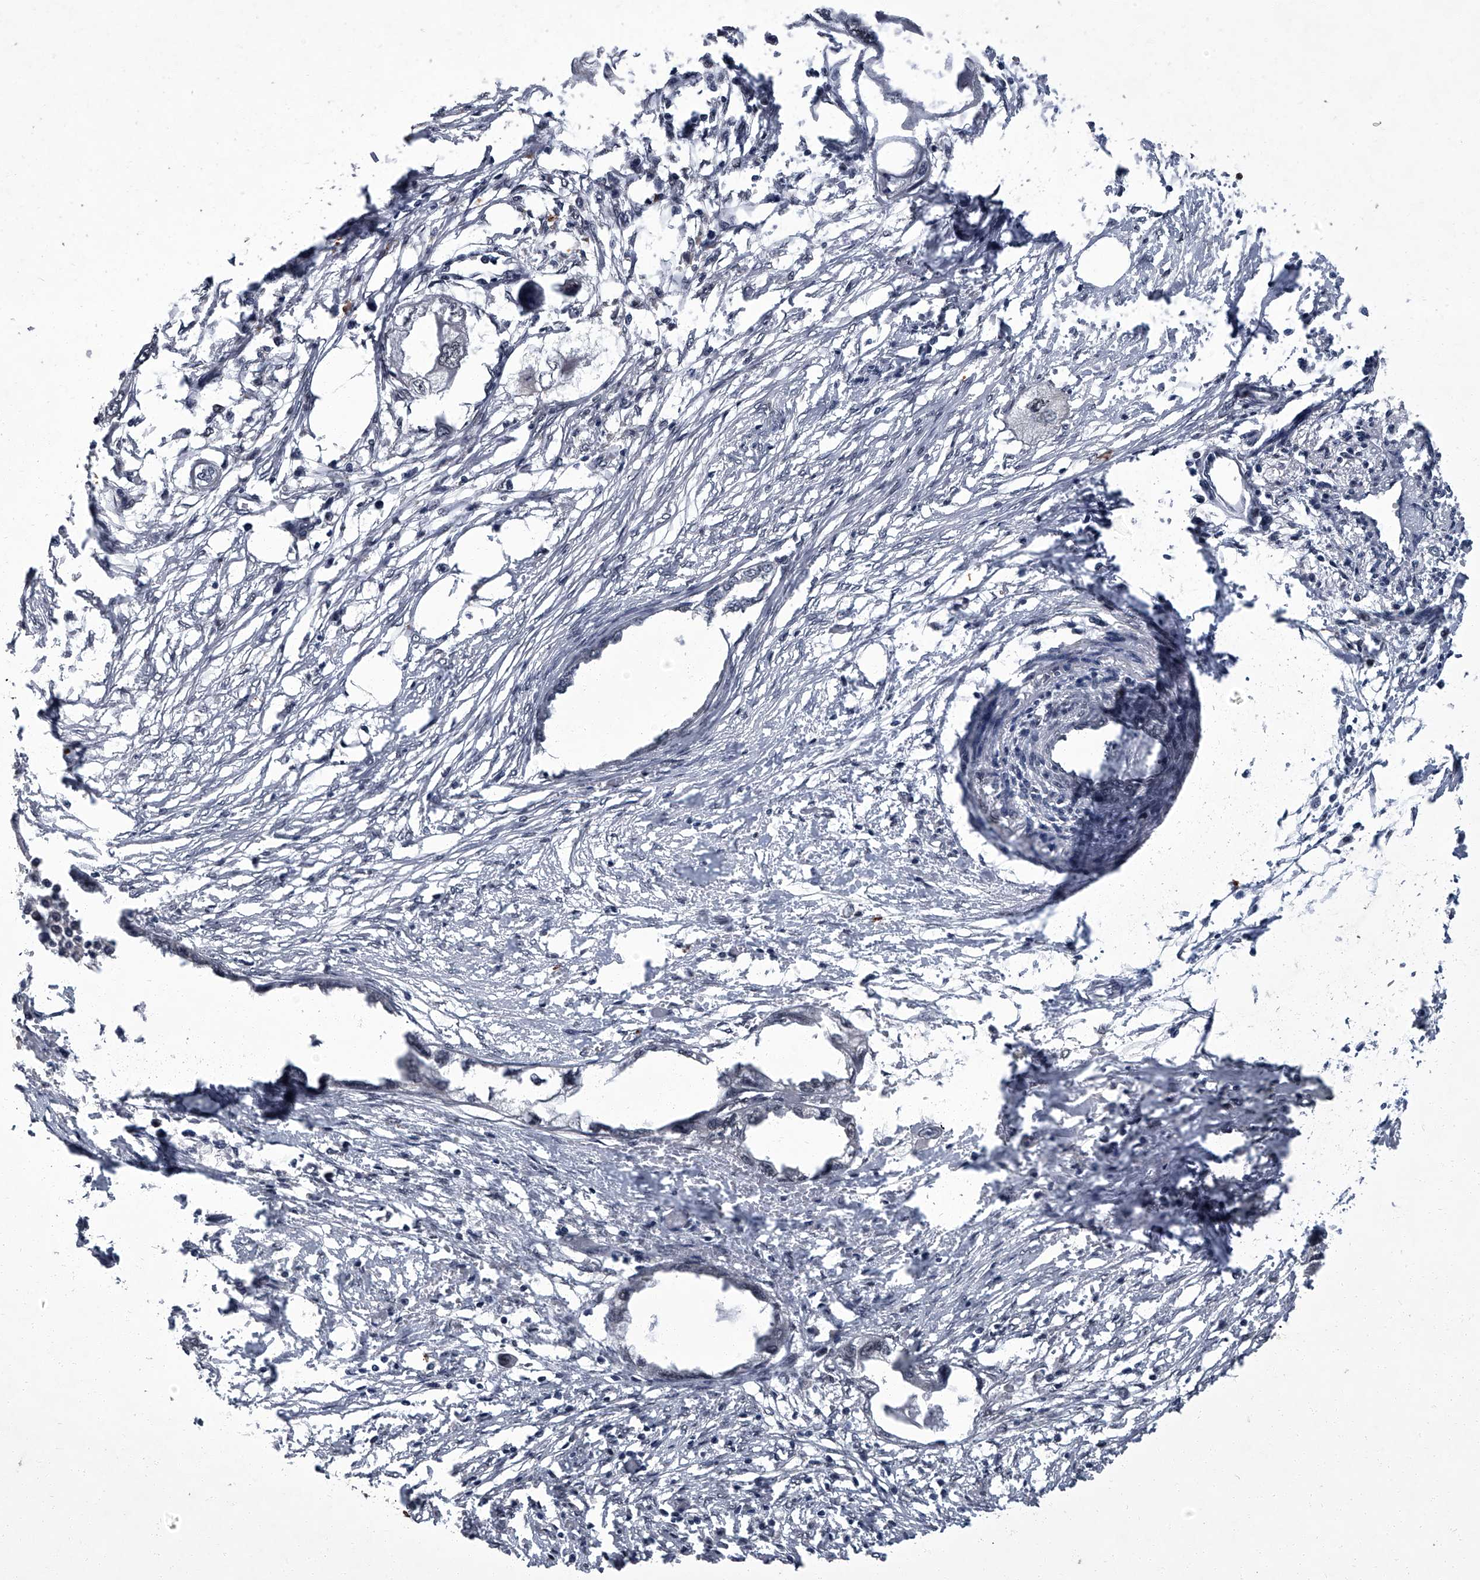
{"staining": {"intensity": "negative", "quantity": "none", "location": "none"}, "tissue": "endometrial cancer", "cell_type": "Tumor cells", "image_type": "cancer", "snomed": [{"axis": "morphology", "description": "Adenocarcinoma, NOS"}, {"axis": "morphology", "description": "Adenocarcinoma, metastatic, NOS"}, {"axis": "topography", "description": "Adipose tissue"}, {"axis": "topography", "description": "Endometrium"}], "caption": "The photomicrograph shows no significant staining in tumor cells of adenocarcinoma (endometrial).", "gene": "ZNF518B", "patient": {"sex": "female", "age": 67}}